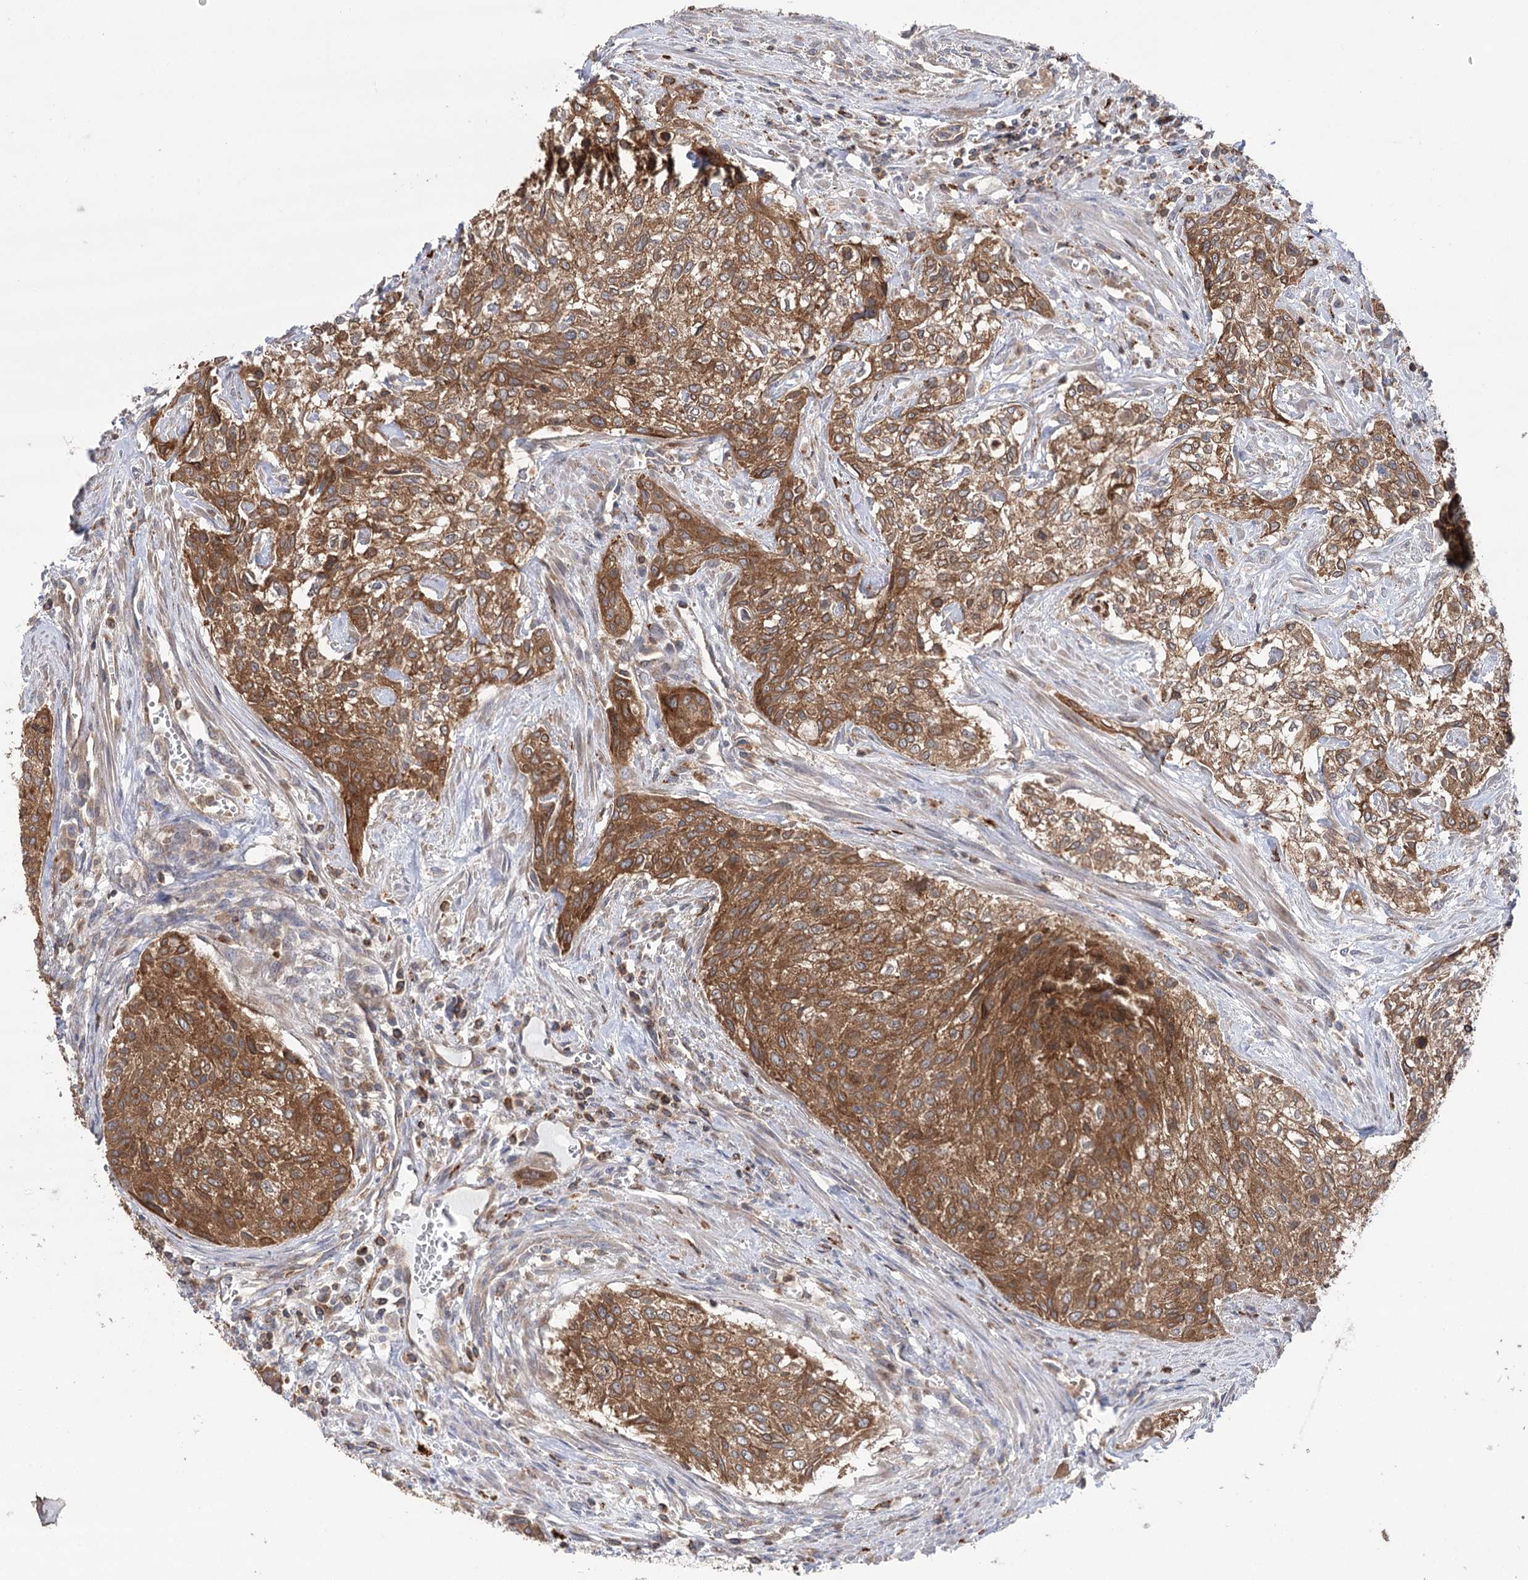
{"staining": {"intensity": "moderate", "quantity": ">75%", "location": "cytoplasmic/membranous"}, "tissue": "urothelial cancer", "cell_type": "Tumor cells", "image_type": "cancer", "snomed": [{"axis": "morphology", "description": "Normal tissue, NOS"}, {"axis": "morphology", "description": "Urothelial carcinoma, NOS"}, {"axis": "topography", "description": "Urinary bladder"}, {"axis": "topography", "description": "Peripheral nerve tissue"}], "caption": "Immunohistochemical staining of transitional cell carcinoma displays medium levels of moderate cytoplasmic/membranous protein staining in approximately >75% of tumor cells.", "gene": "VPS37B", "patient": {"sex": "male", "age": 35}}